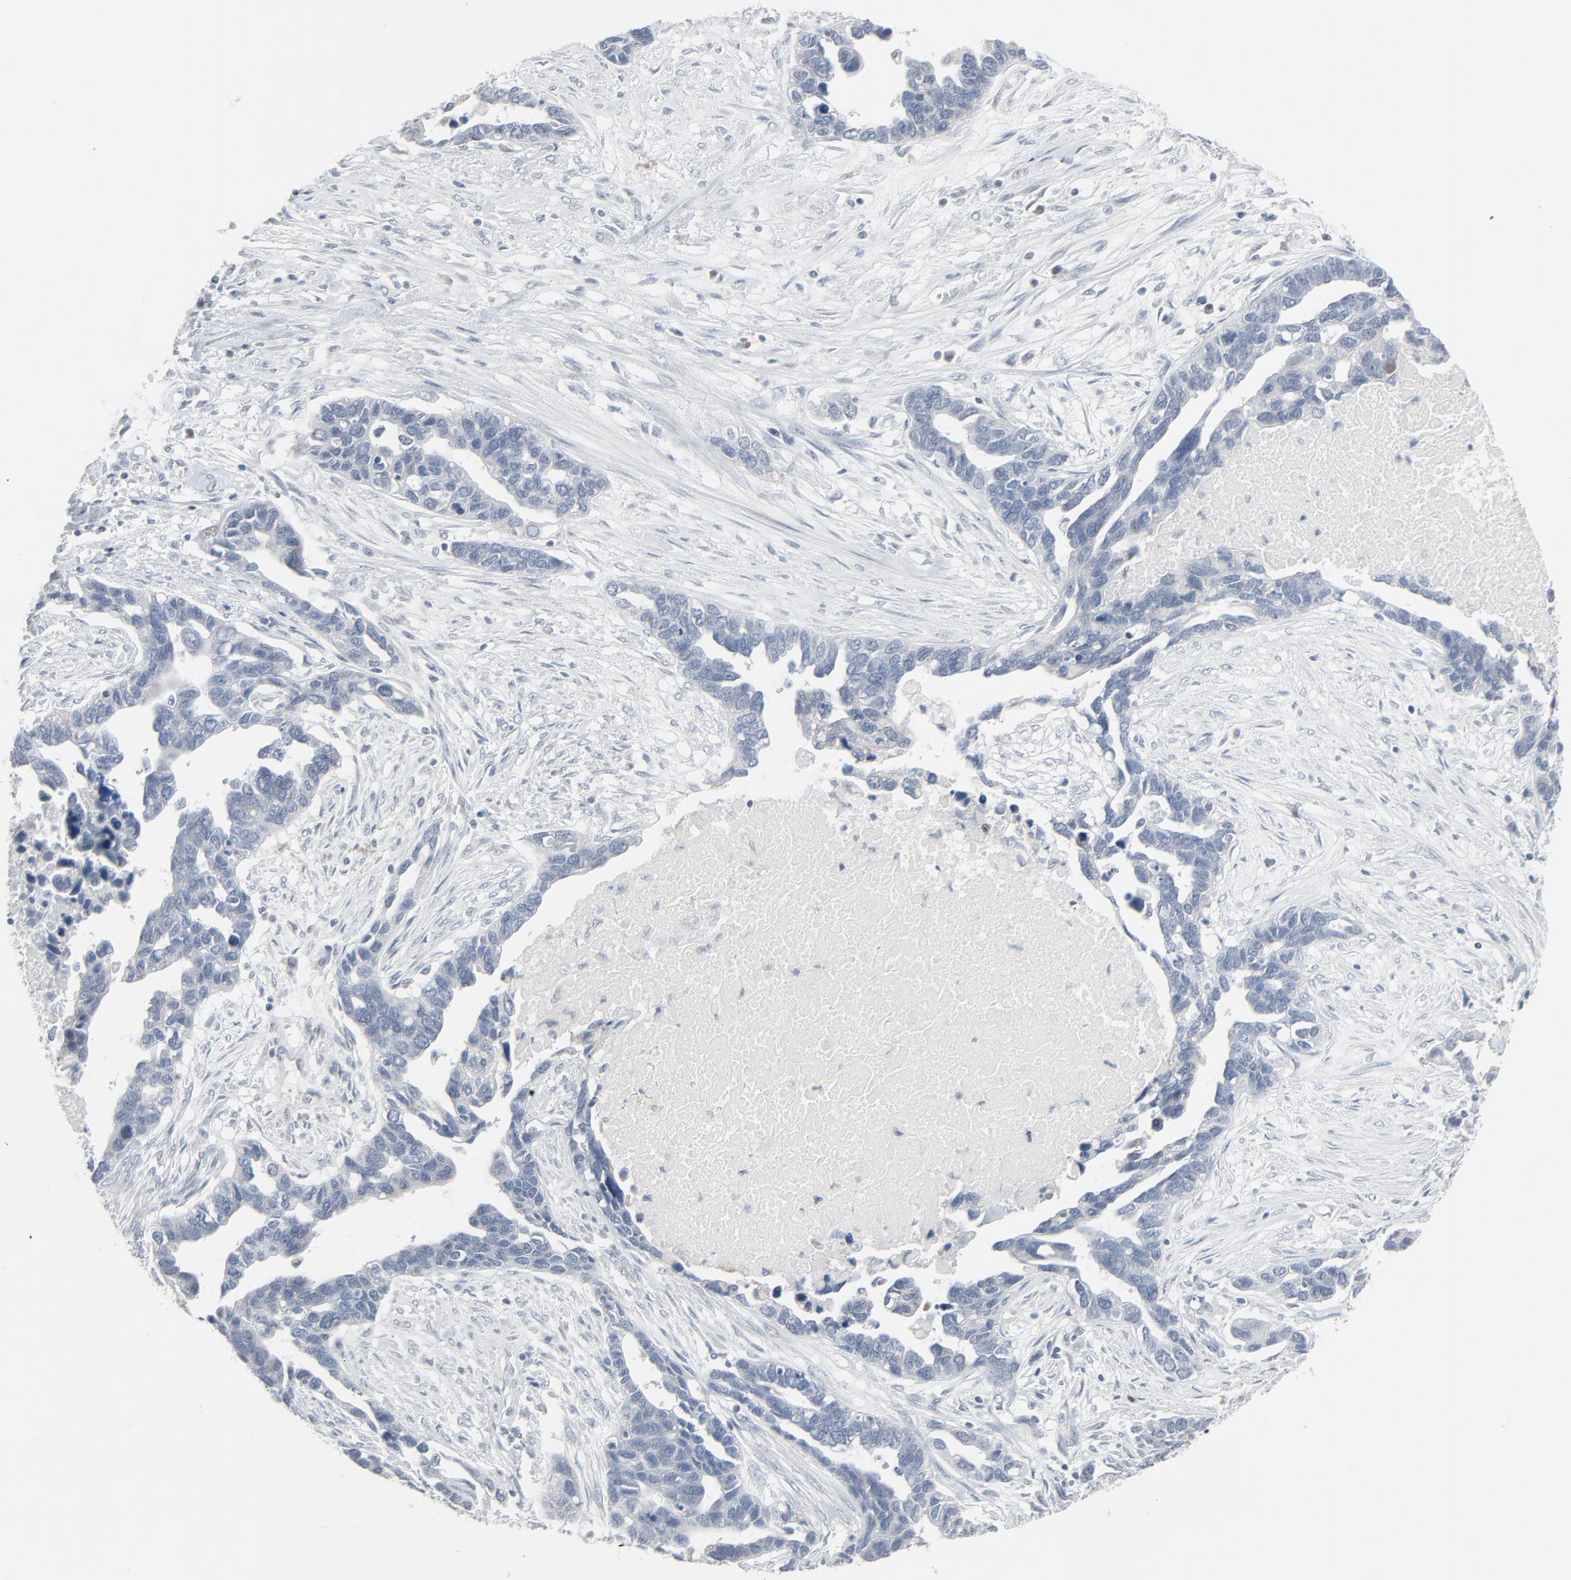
{"staining": {"intensity": "negative", "quantity": "none", "location": "none"}, "tissue": "ovarian cancer", "cell_type": "Tumor cells", "image_type": "cancer", "snomed": [{"axis": "morphology", "description": "Cystadenocarcinoma, serous, NOS"}, {"axis": "topography", "description": "Ovary"}], "caption": "DAB (3,3'-diaminobenzidine) immunohistochemical staining of human ovarian cancer (serous cystadenocarcinoma) exhibits no significant expression in tumor cells.", "gene": "SAGE1", "patient": {"sex": "female", "age": 54}}